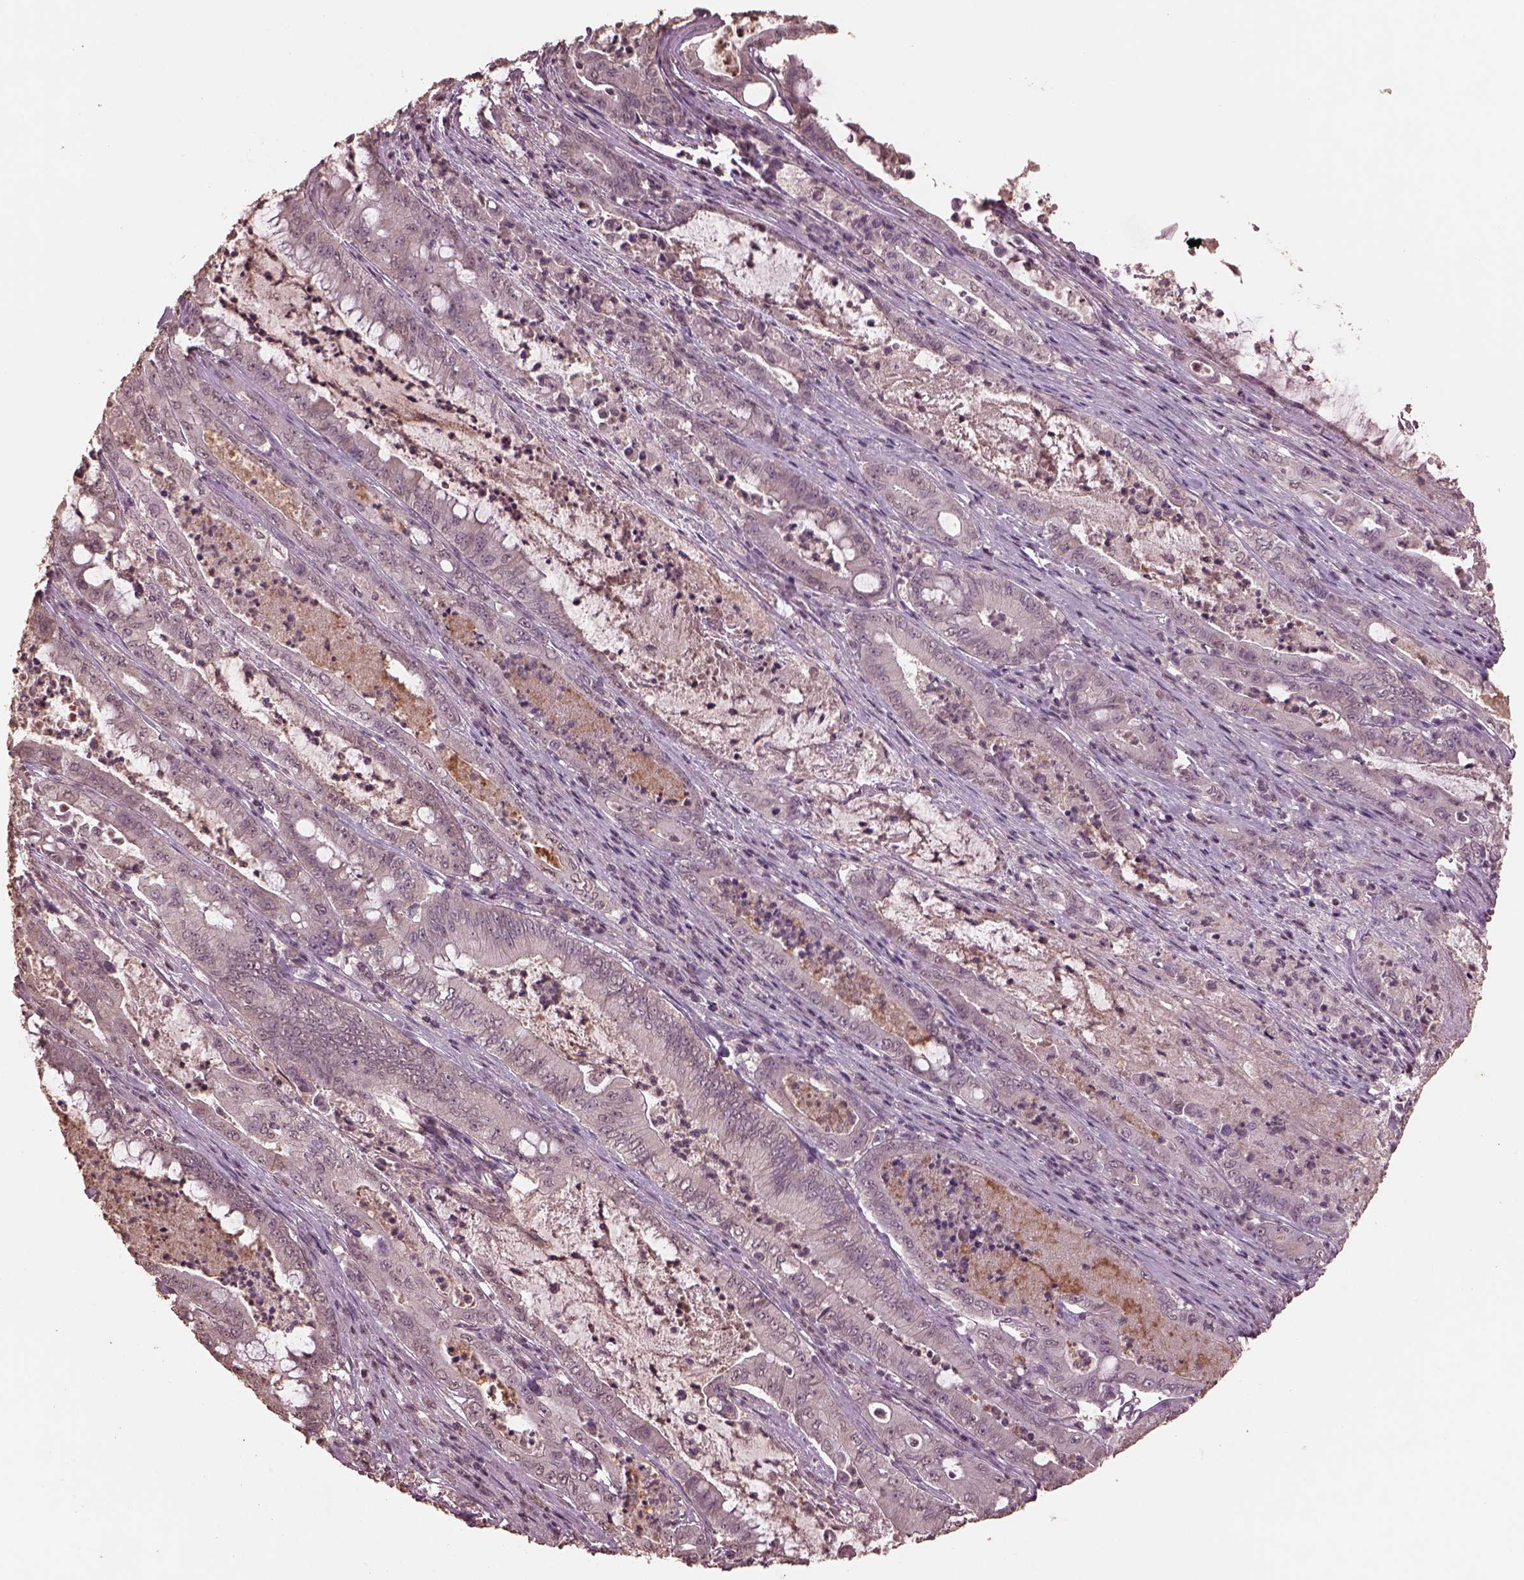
{"staining": {"intensity": "negative", "quantity": "none", "location": "none"}, "tissue": "pancreatic cancer", "cell_type": "Tumor cells", "image_type": "cancer", "snomed": [{"axis": "morphology", "description": "Adenocarcinoma, NOS"}, {"axis": "topography", "description": "Pancreas"}], "caption": "There is no significant expression in tumor cells of pancreatic cancer.", "gene": "CPT1C", "patient": {"sex": "male", "age": 71}}